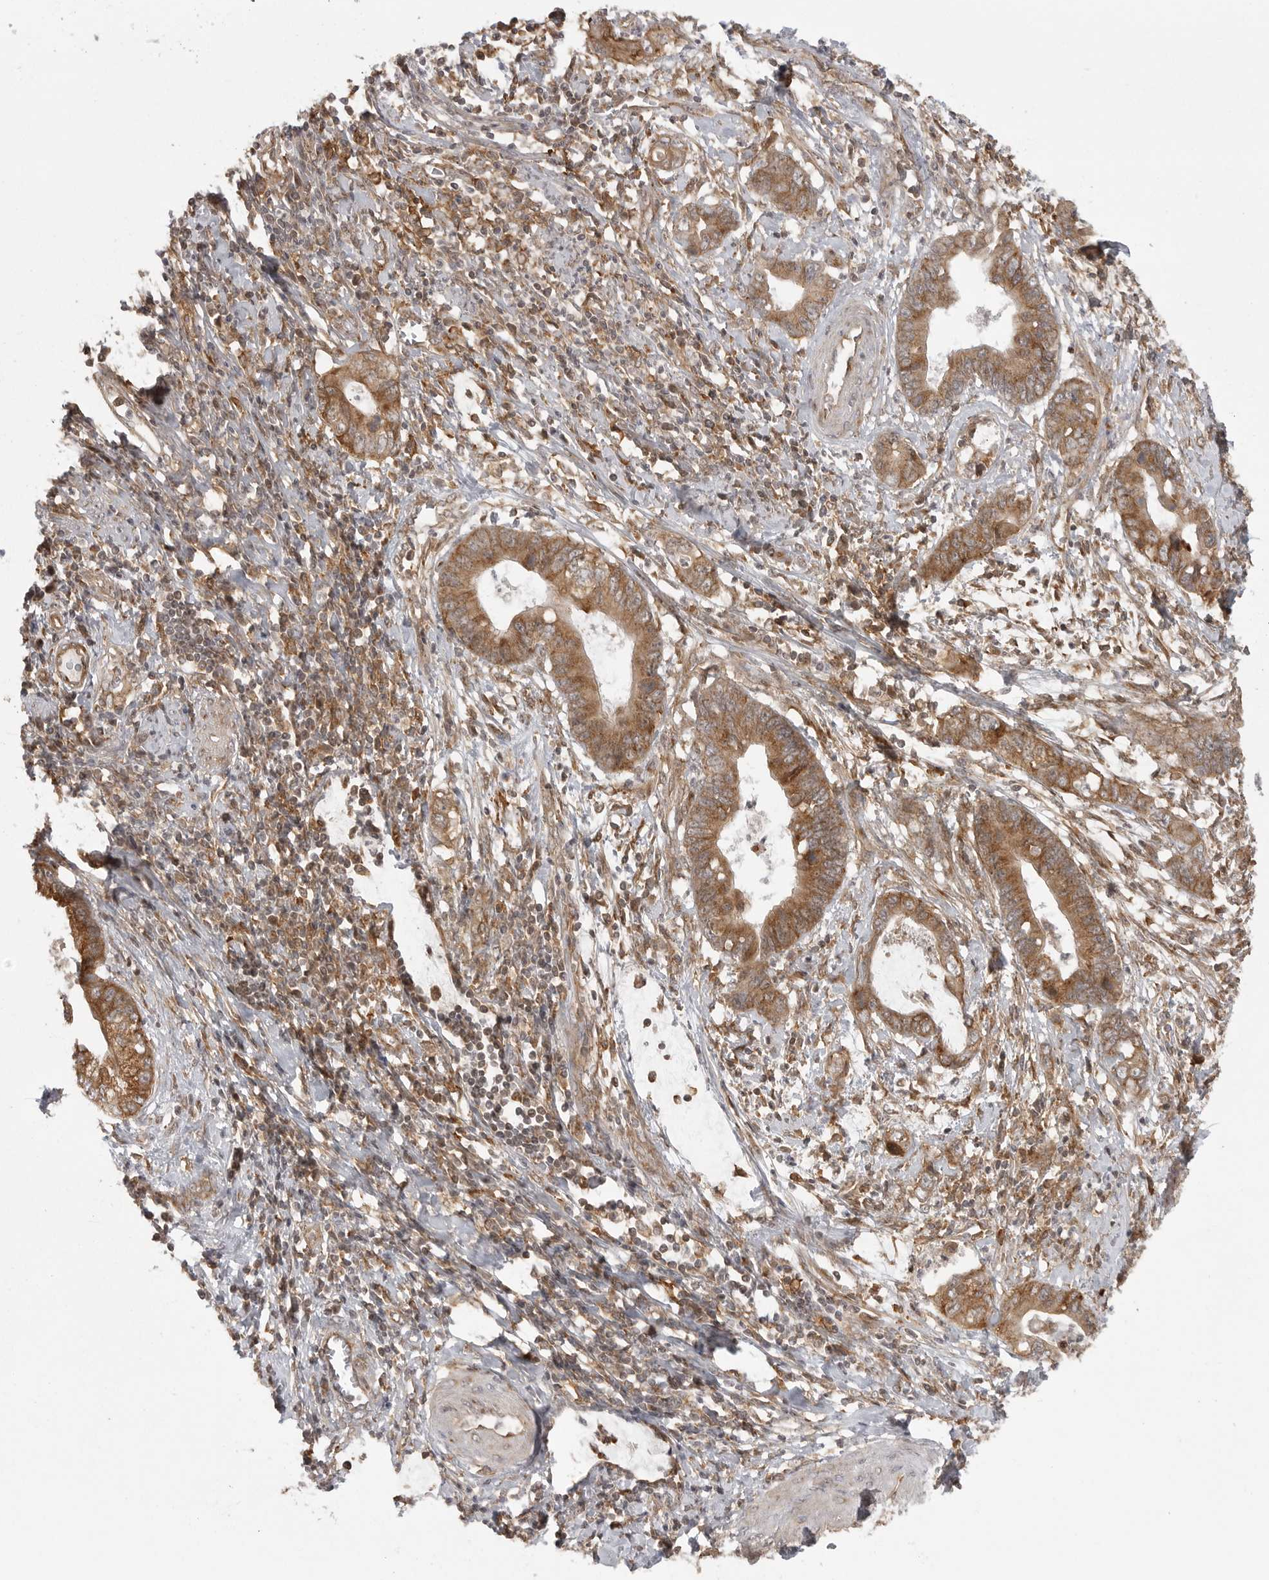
{"staining": {"intensity": "moderate", "quantity": ">75%", "location": "cytoplasmic/membranous"}, "tissue": "cervical cancer", "cell_type": "Tumor cells", "image_type": "cancer", "snomed": [{"axis": "morphology", "description": "Adenocarcinoma, NOS"}, {"axis": "topography", "description": "Cervix"}], "caption": "There is medium levels of moderate cytoplasmic/membranous expression in tumor cells of cervical adenocarcinoma, as demonstrated by immunohistochemical staining (brown color).", "gene": "FAT3", "patient": {"sex": "female", "age": 44}}